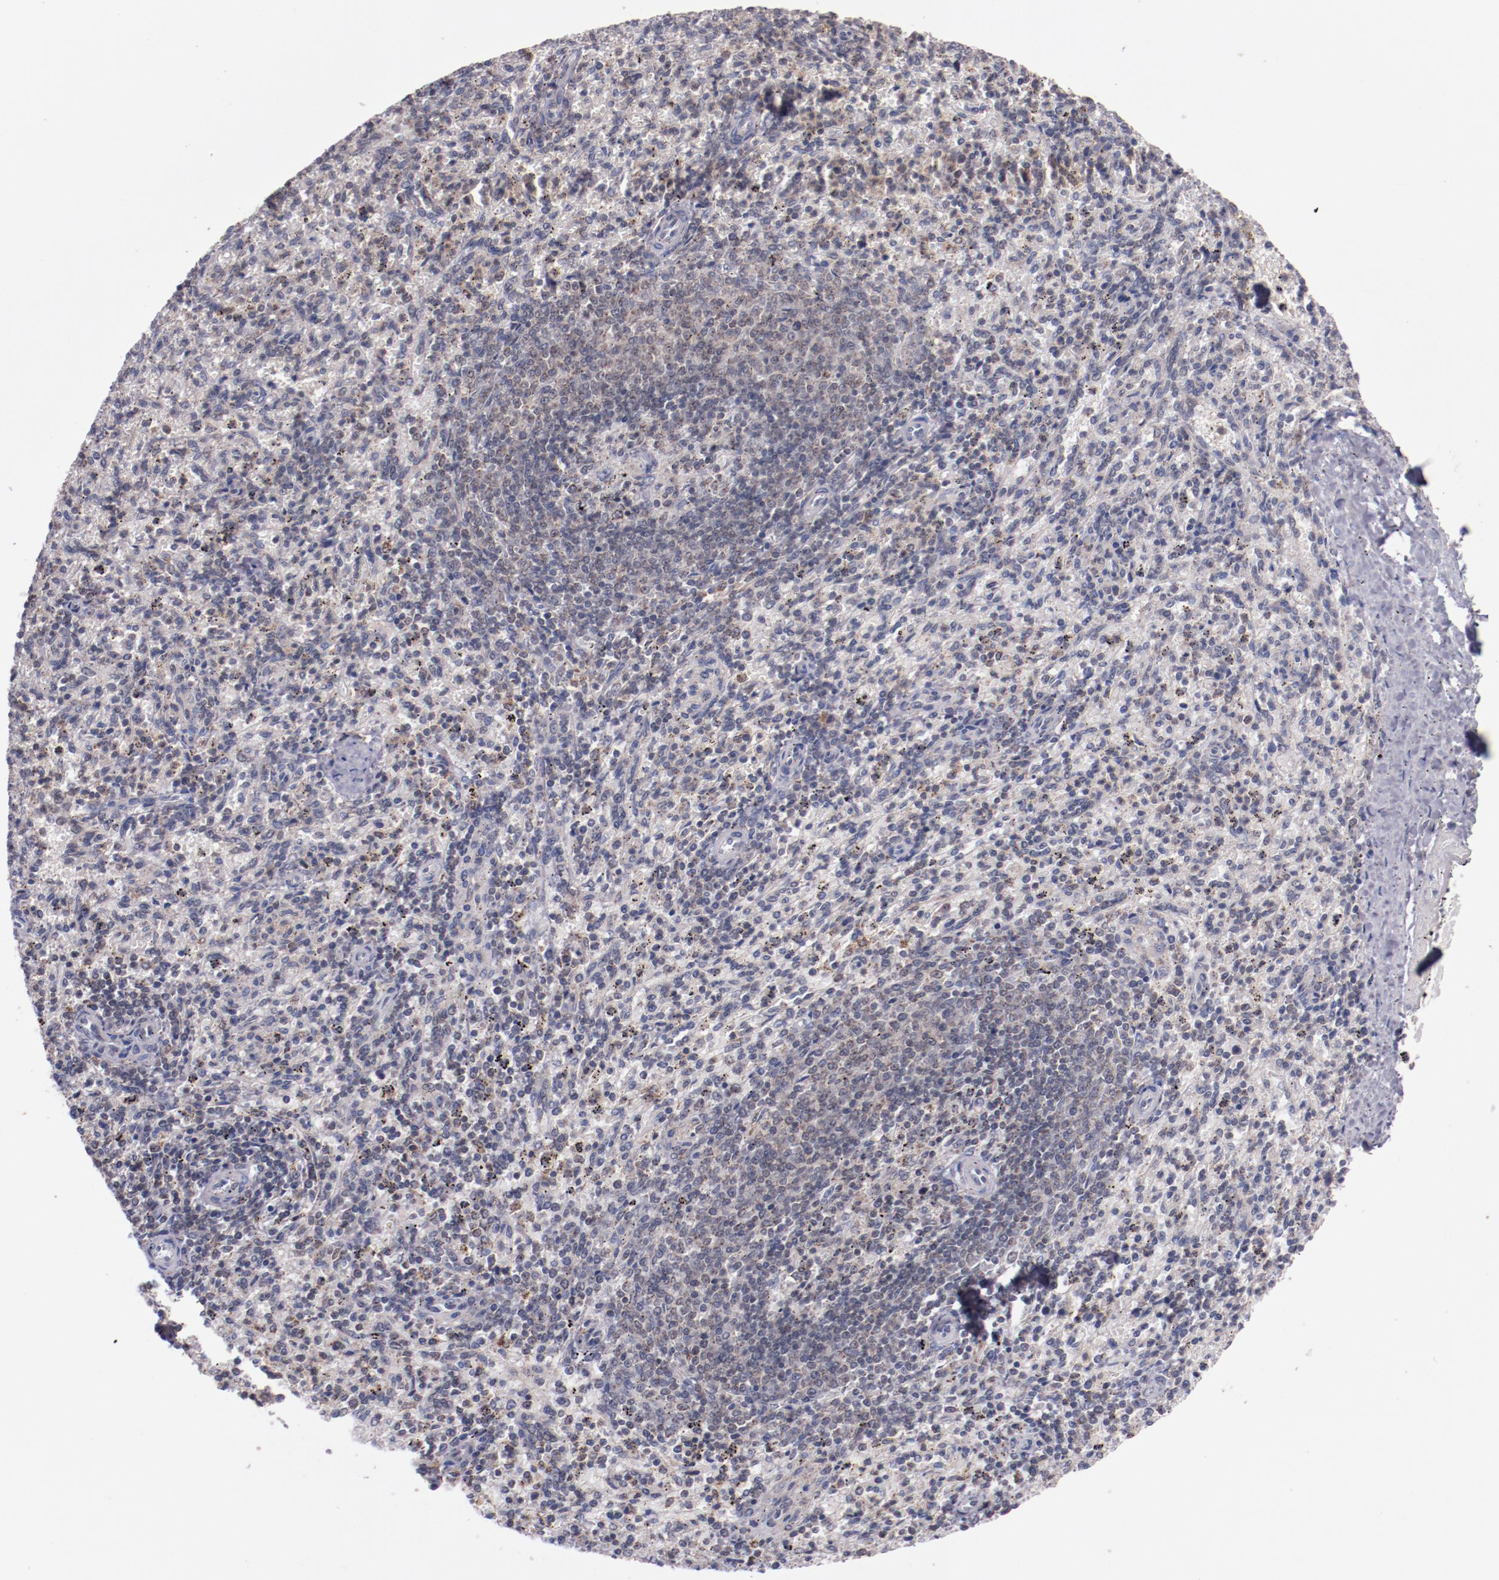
{"staining": {"intensity": "negative", "quantity": "none", "location": "none"}, "tissue": "spleen", "cell_type": "Cells in red pulp", "image_type": "normal", "snomed": [{"axis": "morphology", "description": "Normal tissue, NOS"}, {"axis": "topography", "description": "Spleen"}], "caption": "IHC image of benign spleen stained for a protein (brown), which displays no staining in cells in red pulp.", "gene": "SYP", "patient": {"sex": "female", "age": 10}}